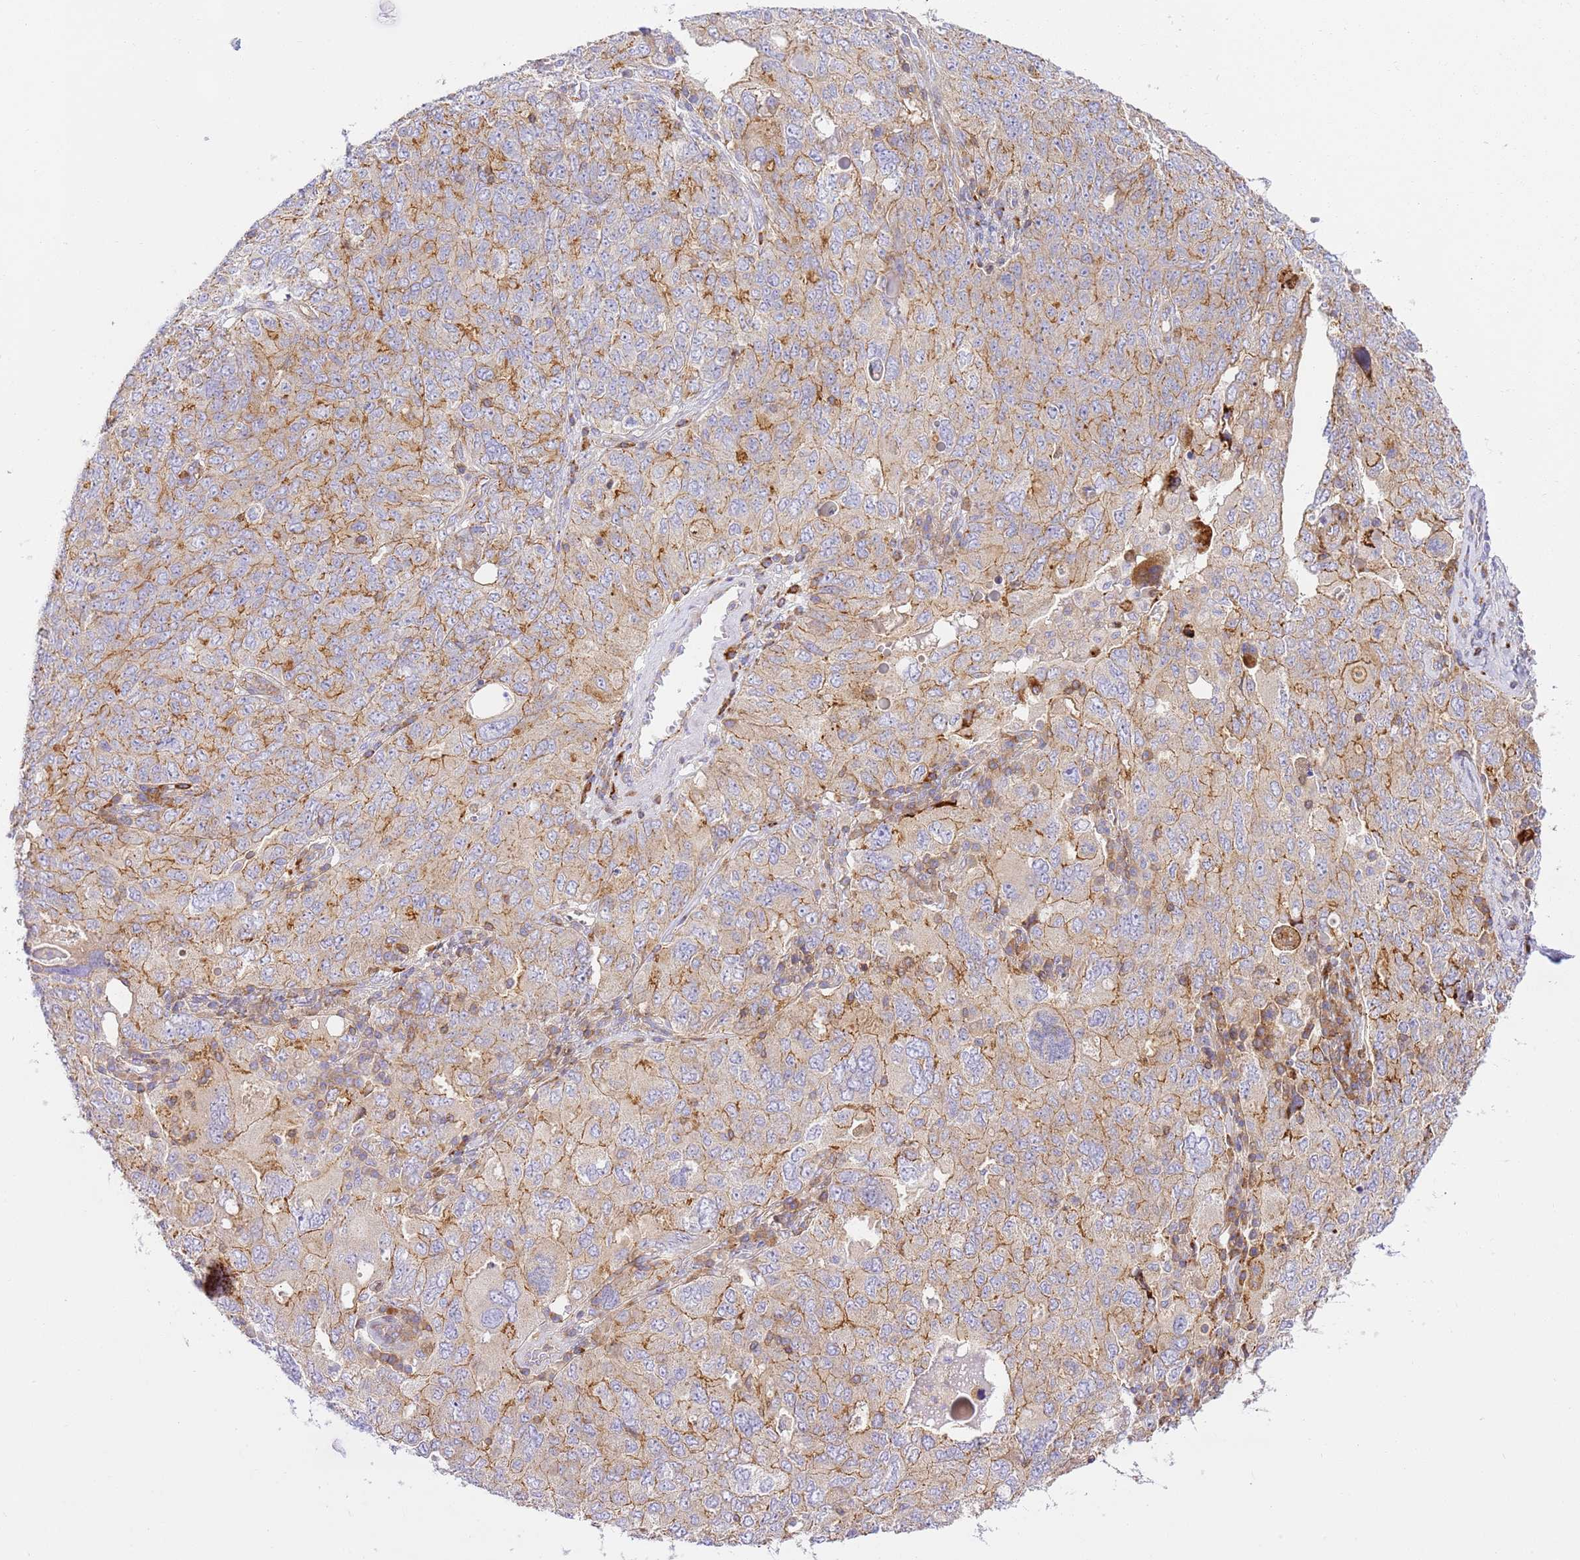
{"staining": {"intensity": "weak", "quantity": "25%-75%", "location": "cytoplasmic/membranous"}, "tissue": "ovarian cancer", "cell_type": "Tumor cells", "image_type": "cancer", "snomed": [{"axis": "morphology", "description": "Carcinoma, endometroid"}, {"axis": "topography", "description": "Ovary"}], "caption": "Protein expression analysis of ovarian cancer (endometroid carcinoma) shows weak cytoplasmic/membranous expression in about 25%-75% of tumor cells.", "gene": "EFCAB8", "patient": {"sex": "female", "age": 62}}